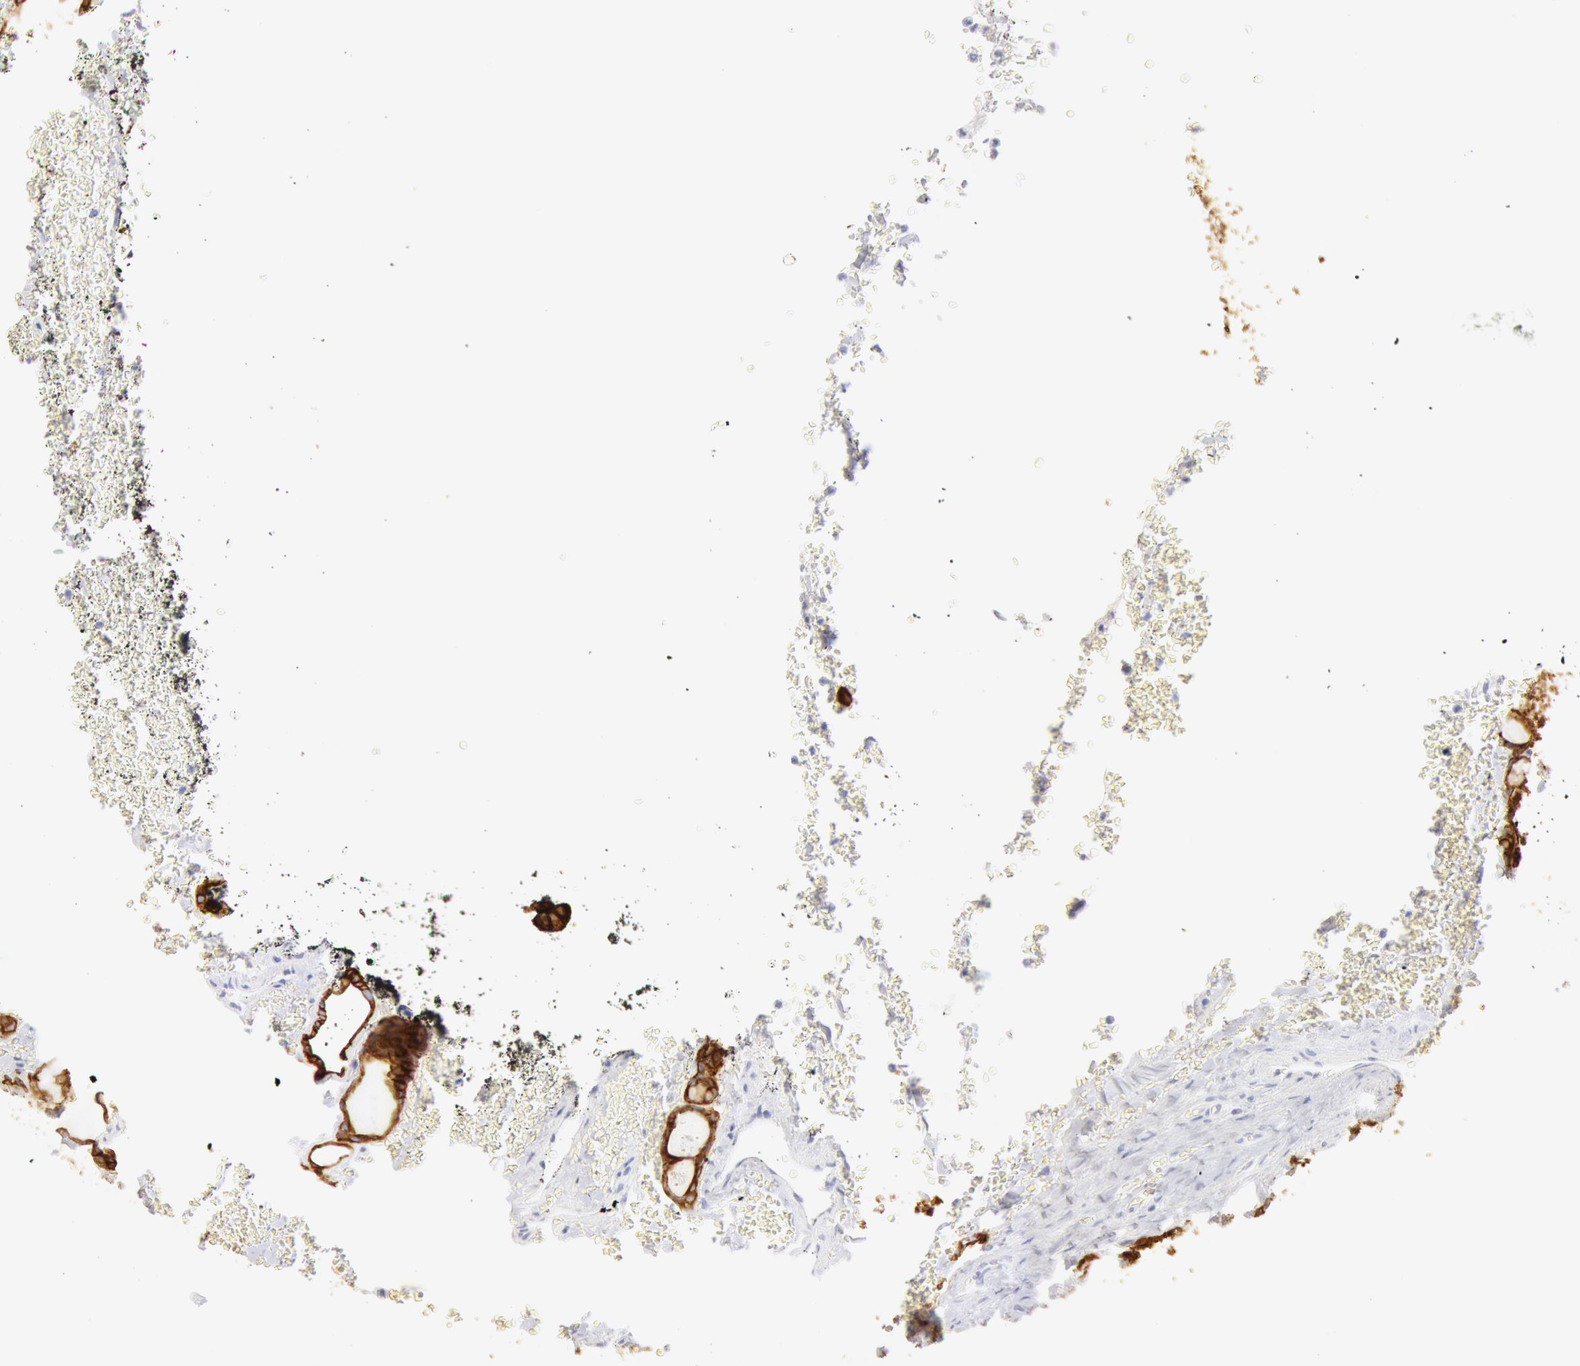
{"staining": {"intensity": "strong", "quantity": ">75%", "location": "cytoplasmic/membranous"}, "tissue": "thyroid cancer", "cell_type": "Tumor cells", "image_type": "cancer", "snomed": [{"axis": "morphology", "description": "Carcinoma, NOS"}, {"axis": "topography", "description": "Thyroid gland"}], "caption": "Immunohistochemistry (DAB) staining of human thyroid carcinoma displays strong cytoplasmic/membranous protein expression in about >75% of tumor cells.", "gene": "KRT8", "patient": {"sex": "male", "age": 76}}